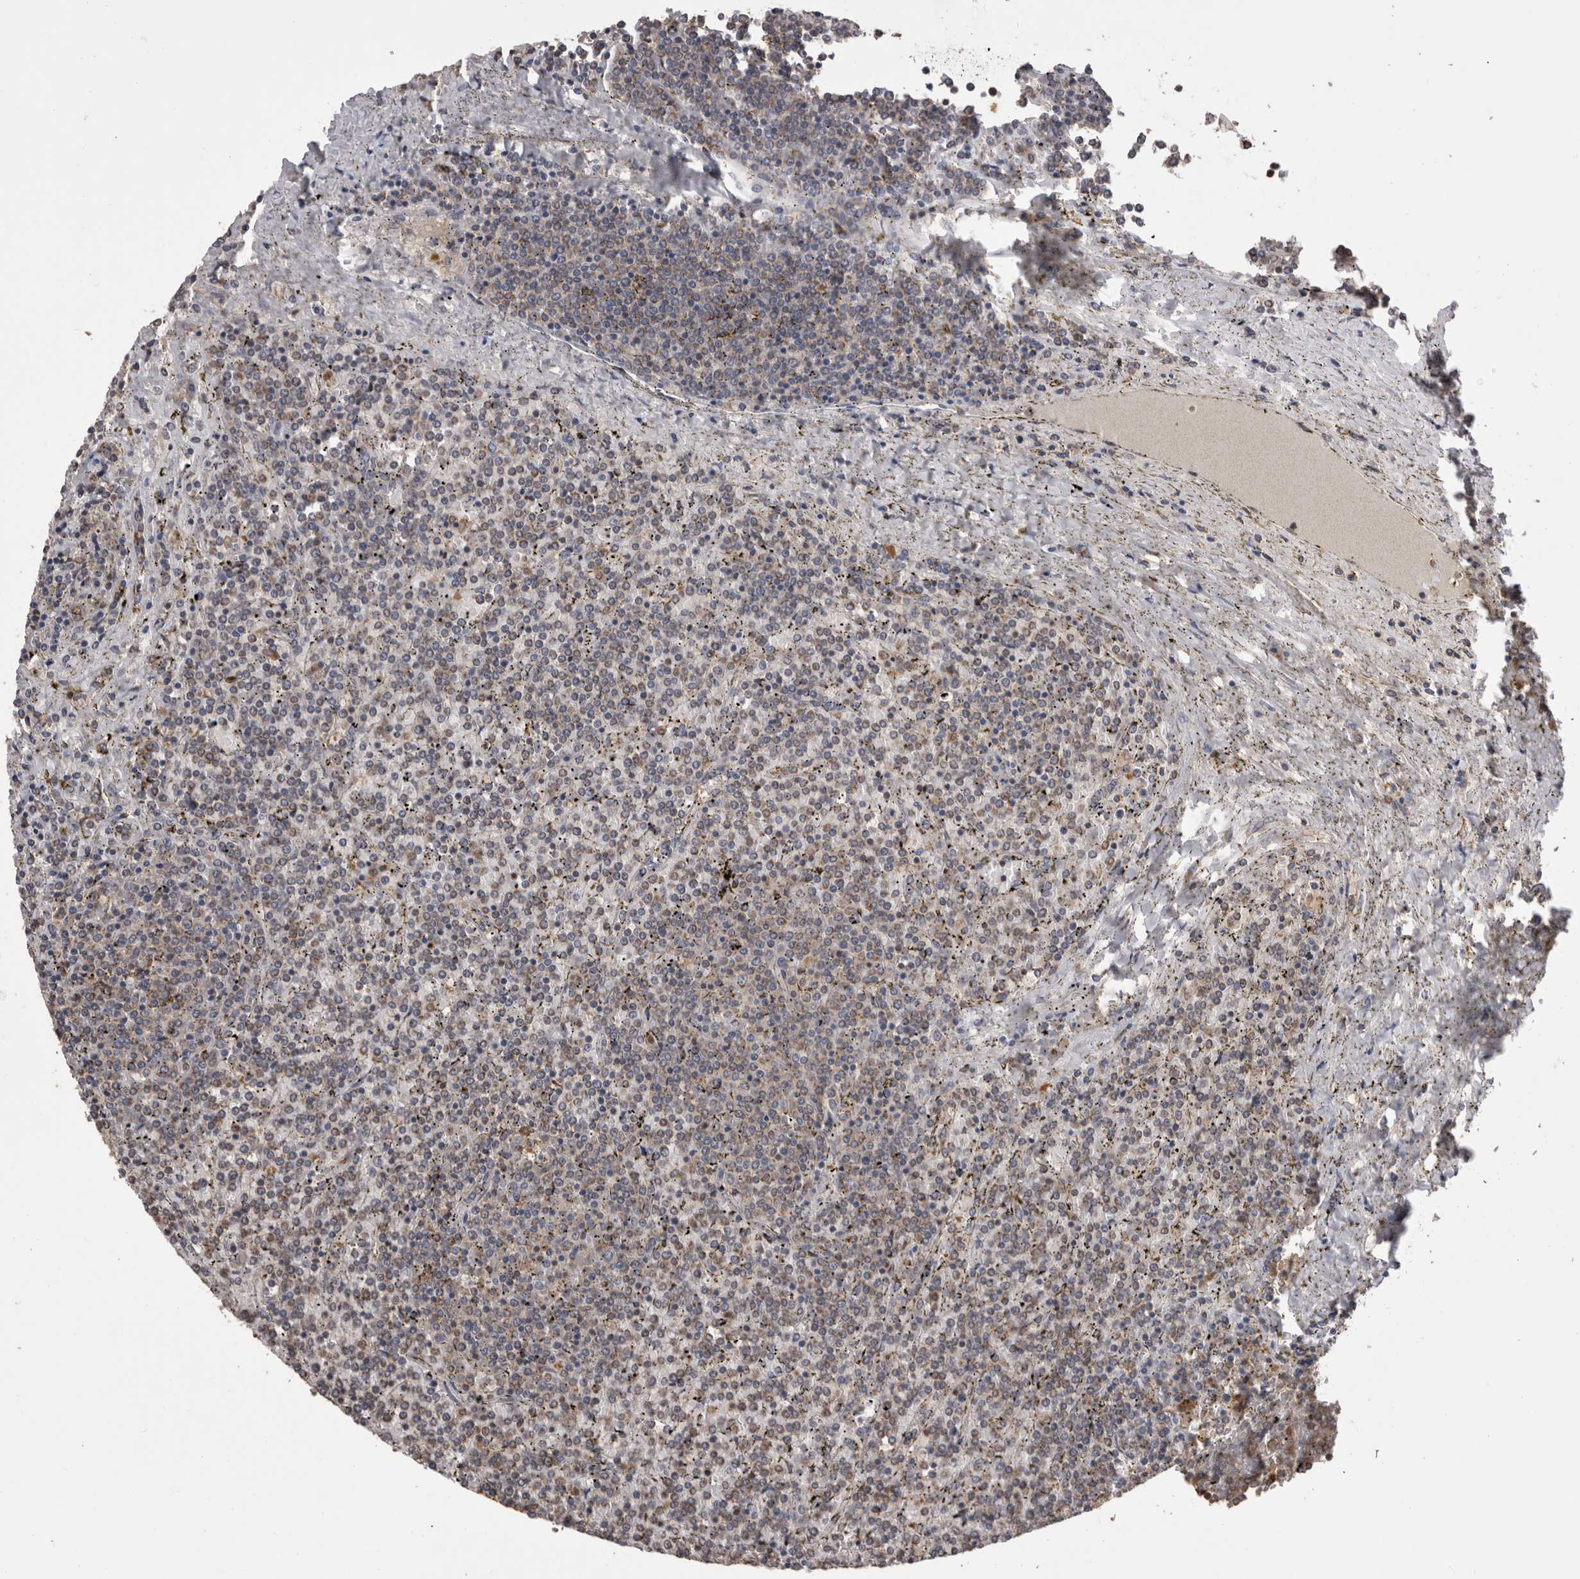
{"staining": {"intensity": "weak", "quantity": "<25%", "location": "cytoplasmic/membranous"}, "tissue": "lymphoma", "cell_type": "Tumor cells", "image_type": "cancer", "snomed": [{"axis": "morphology", "description": "Malignant lymphoma, non-Hodgkin's type, Low grade"}, {"axis": "topography", "description": "Spleen"}], "caption": "High magnification brightfield microscopy of lymphoma stained with DAB (3,3'-diaminobenzidine) (brown) and counterstained with hematoxylin (blue): tumor cells show no significant staining.", "gene": "PREP", "patient": {"sex": "female", "age": 19}}